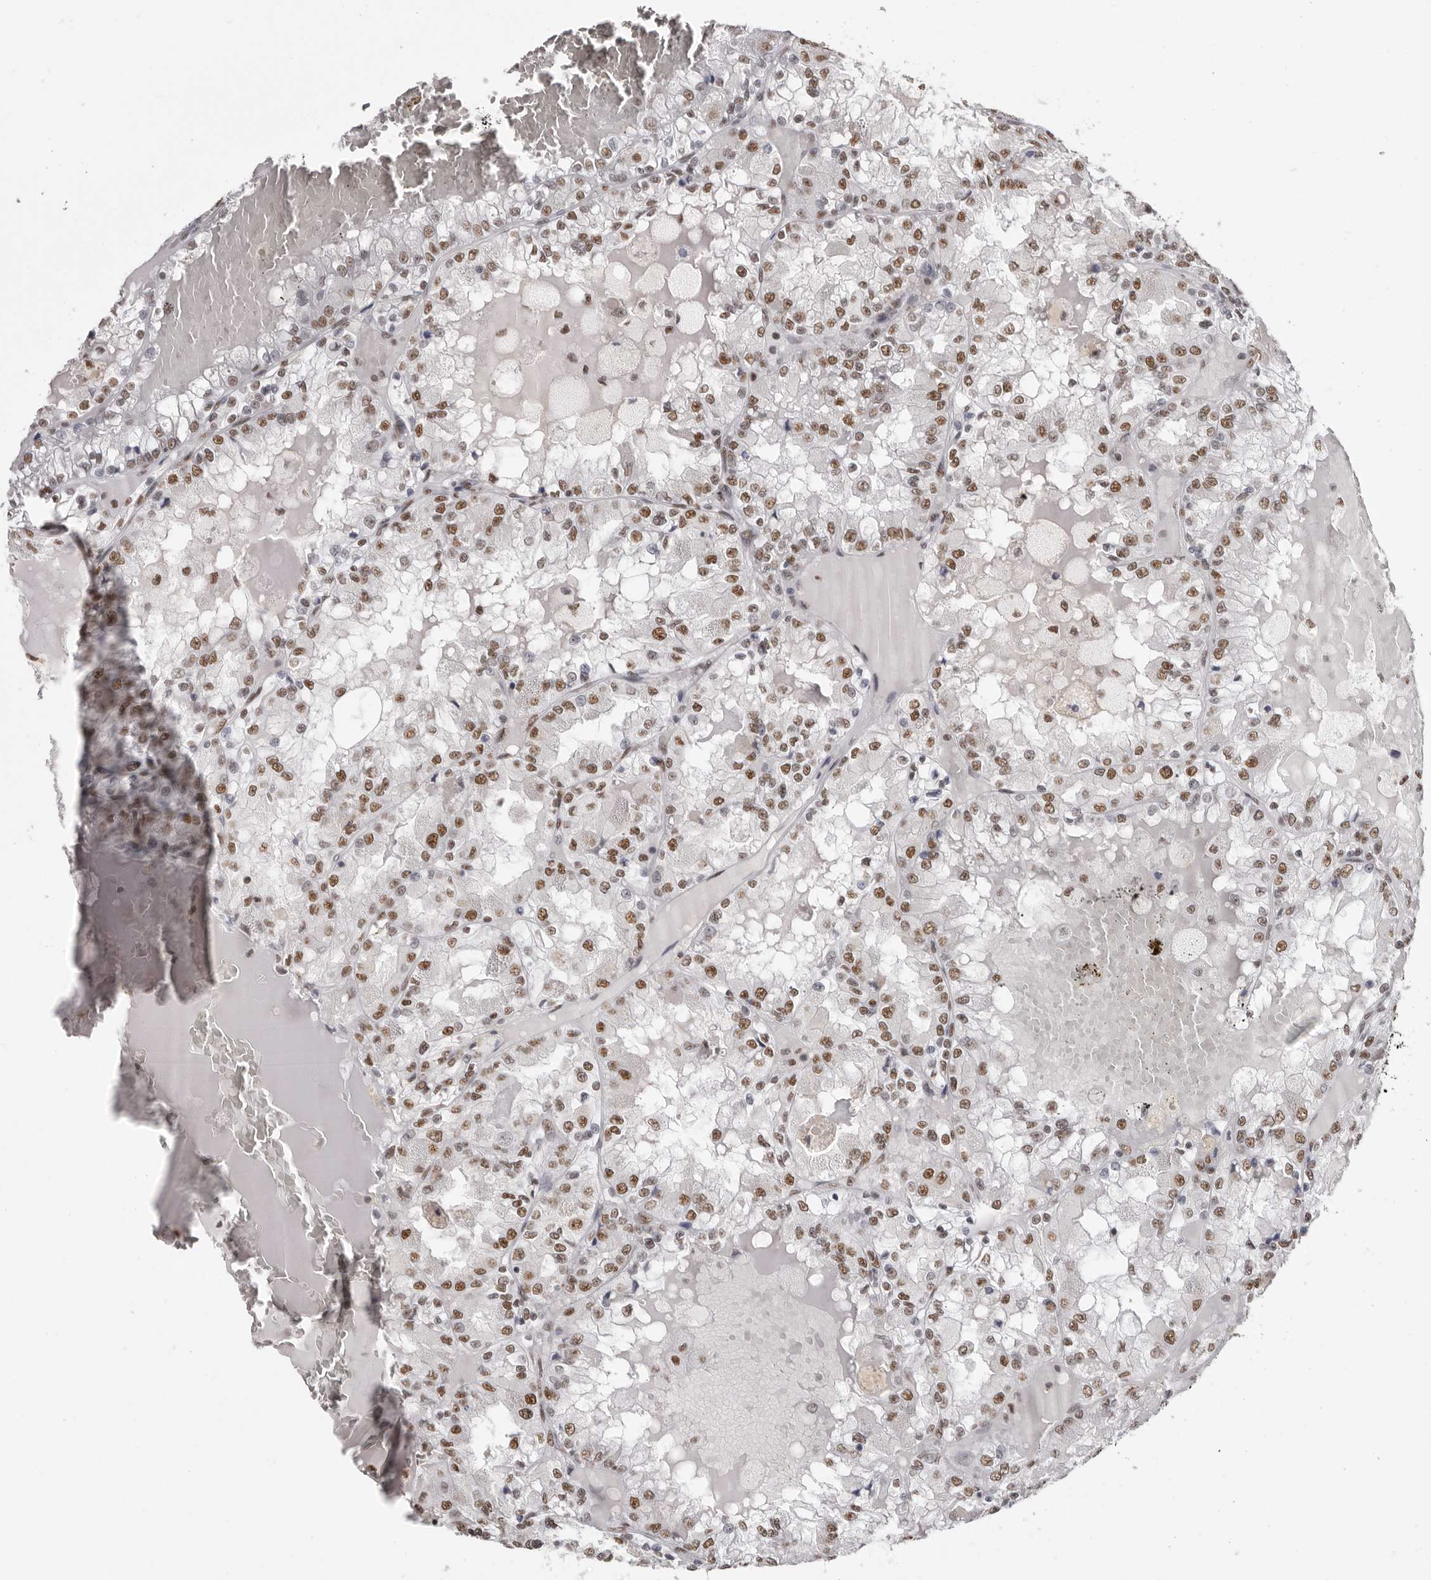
{"staining": {"intensity": "moderate", "quantity": ">75%", "location": "nuclear"}, "tissue": "renal cancer", "cell_type": "Tumor cells", "image_type": "cancer", "snomed": [{"axis": "morphology", "description": "Adenocarcinoma, NOS"}, {"axis": "topography", "description": "Kidney"}], "caption": "Renal cancer stained with a protein marker exhibits moderate staining in tumor cells.", "gene": "SCAF4", "patient": {"sex": "female", "age": 56}}